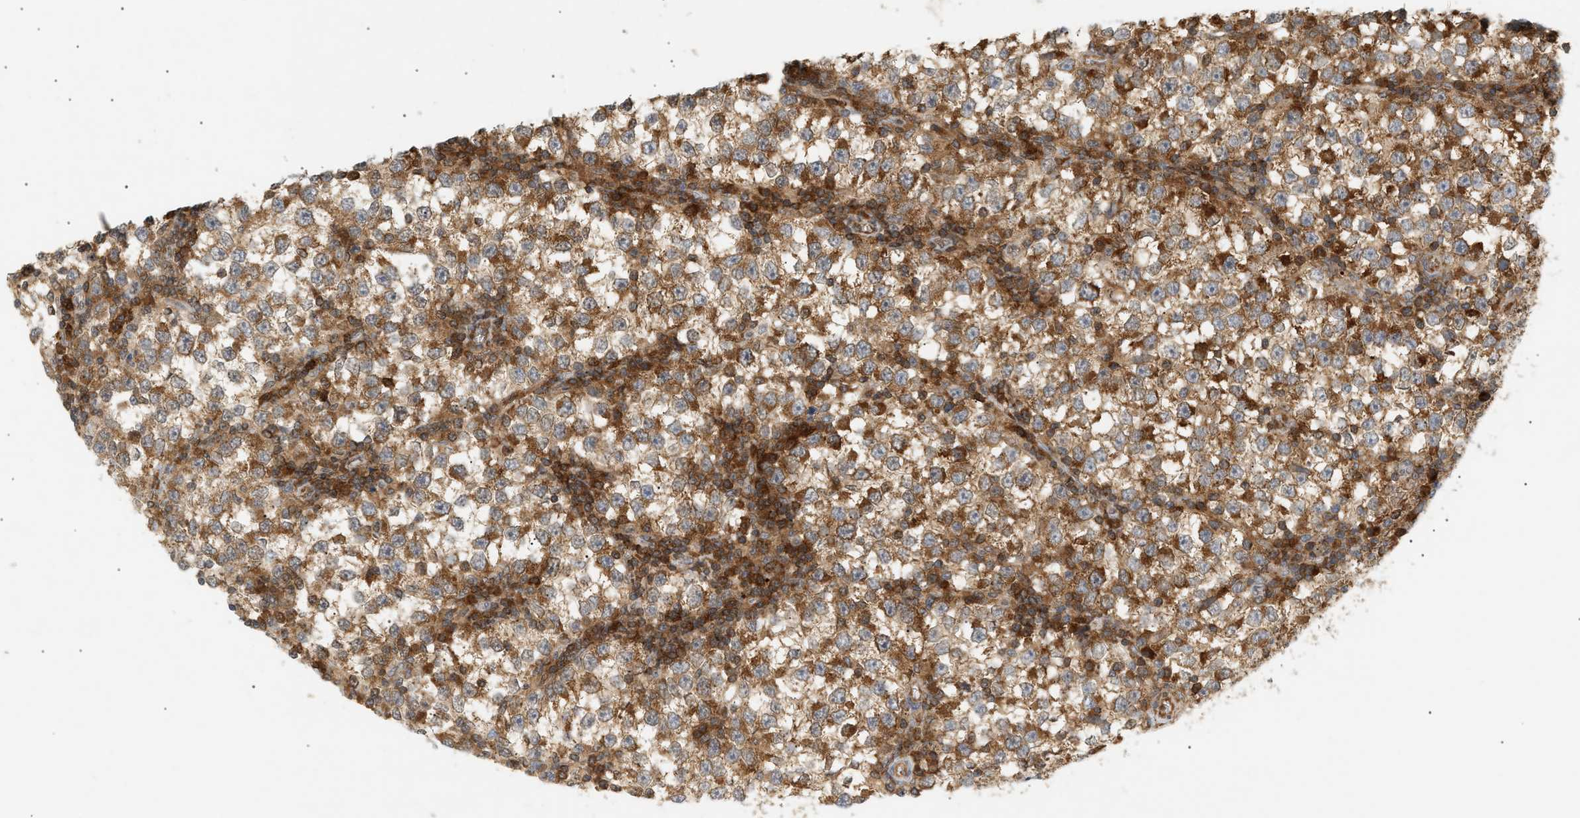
{"staining": {"intensity": "strong", "quantity": ">75%", "location": "cytoplasmic/membranous"}, "tissue": "testis cancer", "cell_type": "Tumor cells", "image_type": "cancer", "snomed": [{"axis": "morphology", "description": "Seminoma, NOS"}, {"axis": "topography", "description": "Testis"}], "caption": "Strong cytoplasmic/membranous positivity is identified in approximately >75% of tumor cells in testis cancer (seminoma).", "gene": "SHC1", "patient": {"sex": "male", "age": 65}}